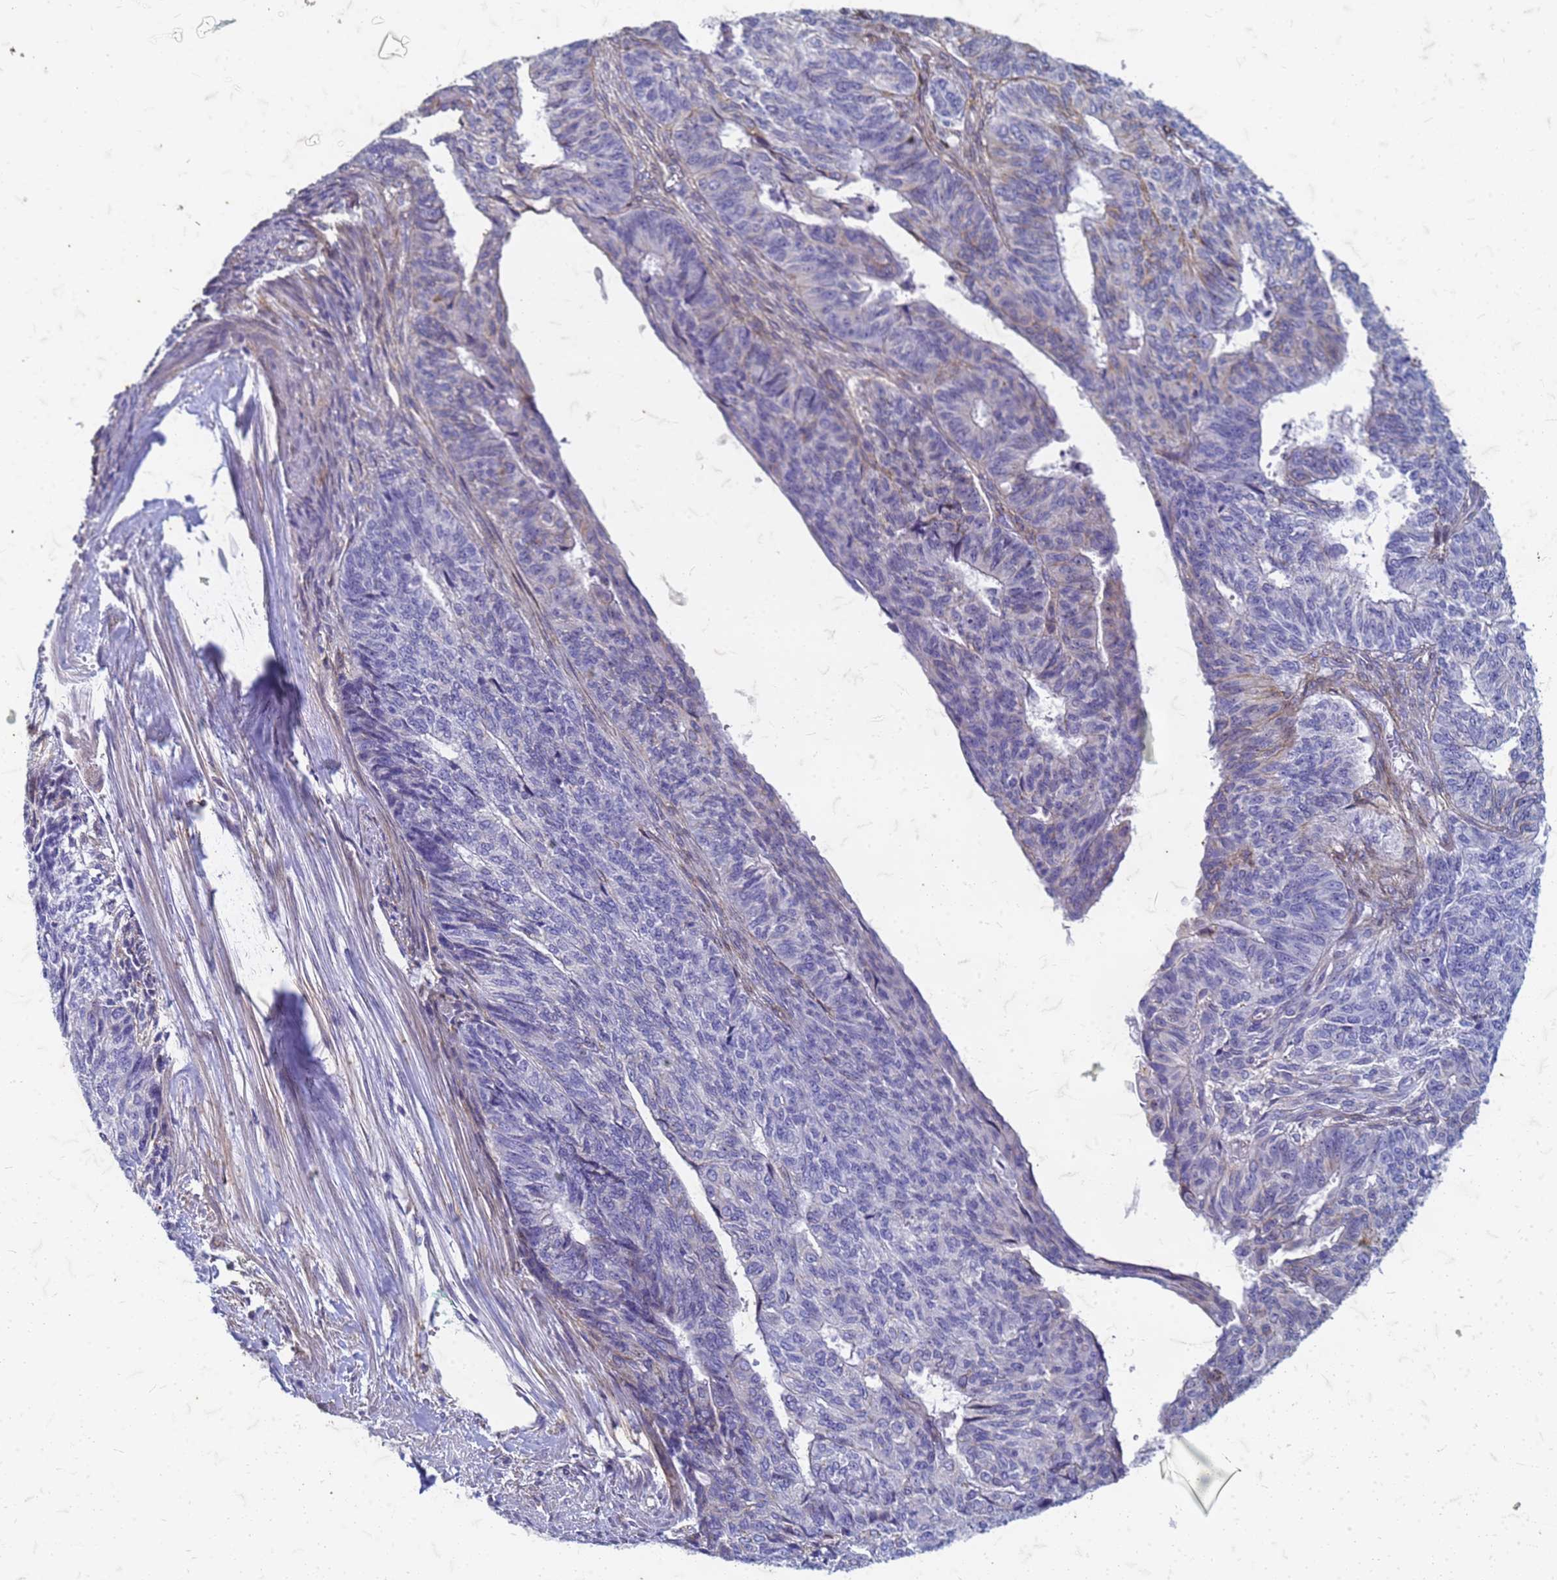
{"staining": {"intensity": "negative", "quantity": "none", "location": "none"}, "tissue": "endometrial cancer", "cell_type": "Tumor cells", "image_type": "cancer", "snomed": [{"axis": "morphology", "description": "Adenocarcinoma, NOS"}, {"axis": "topography", "description": "Endometrium"}], "caption": "Immunohistochemistry (IHC) histopathology image of human endometrial cancer (adenocarcinoma) stained for a protein (brown), which reveals no expression in tumor cells.", "gene": "TRIM64B", "patient": {"sex": "female", "age": 32}}